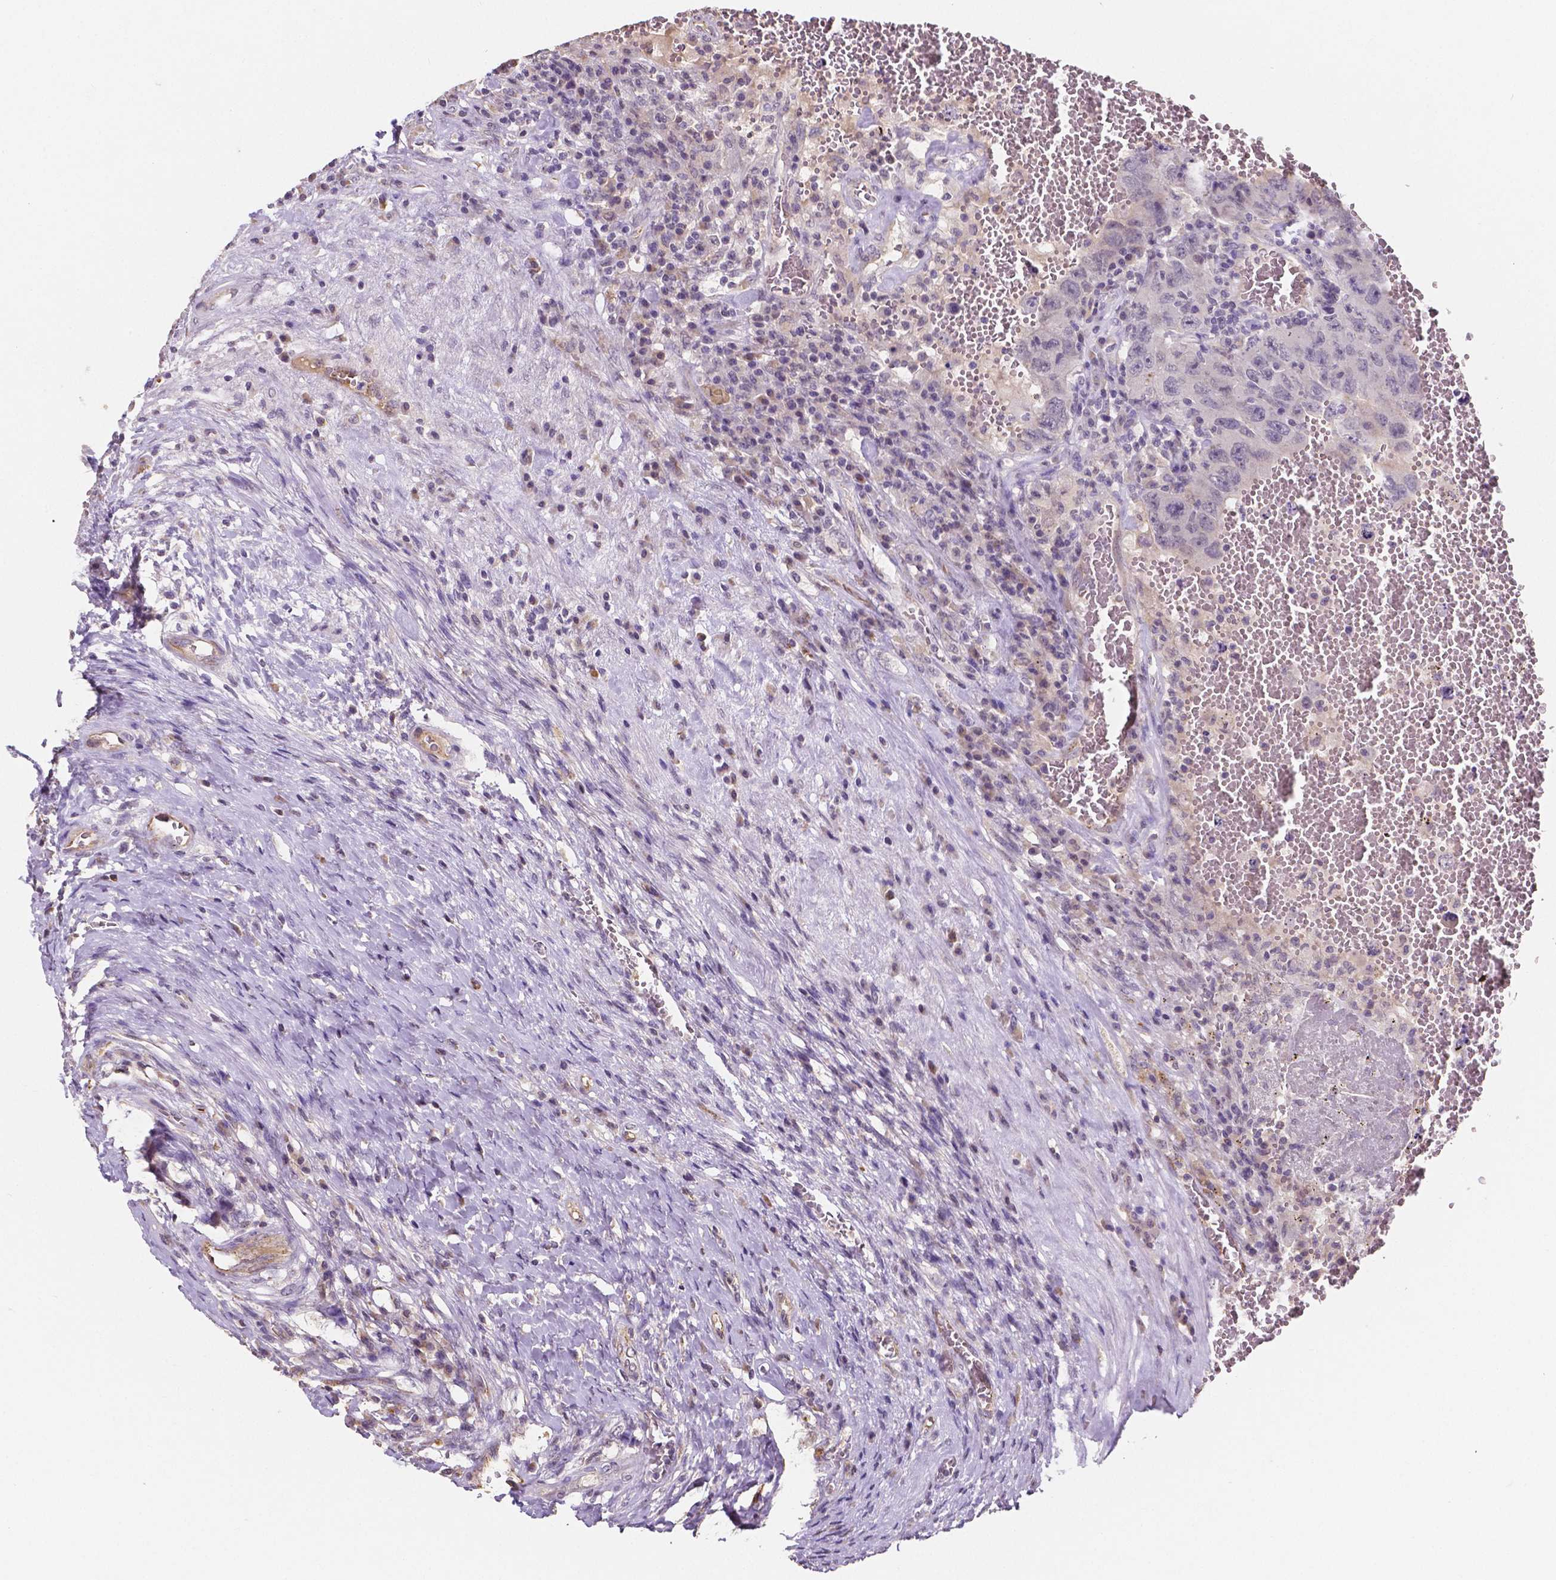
{"staining": {"intensity": "negative", "quantity": "none", "location": "none"}, "tissue": "testis cancer", "cell_type": "Tumor cells", "image_type": "cancer", "snomed": [{"axis": "morphology", "description": "Carcinoma, Embryonal, NOS"}, {"axis": "topography", "description": "Testis"}], "caption": "IHC of embryonal carcinoma (testis) shows no positivity in tumor cells. (IHC, brightfield microscopy, high magnification).", "gene": "ELAVL2", "patient": {"sex": "male", "age": 26}}